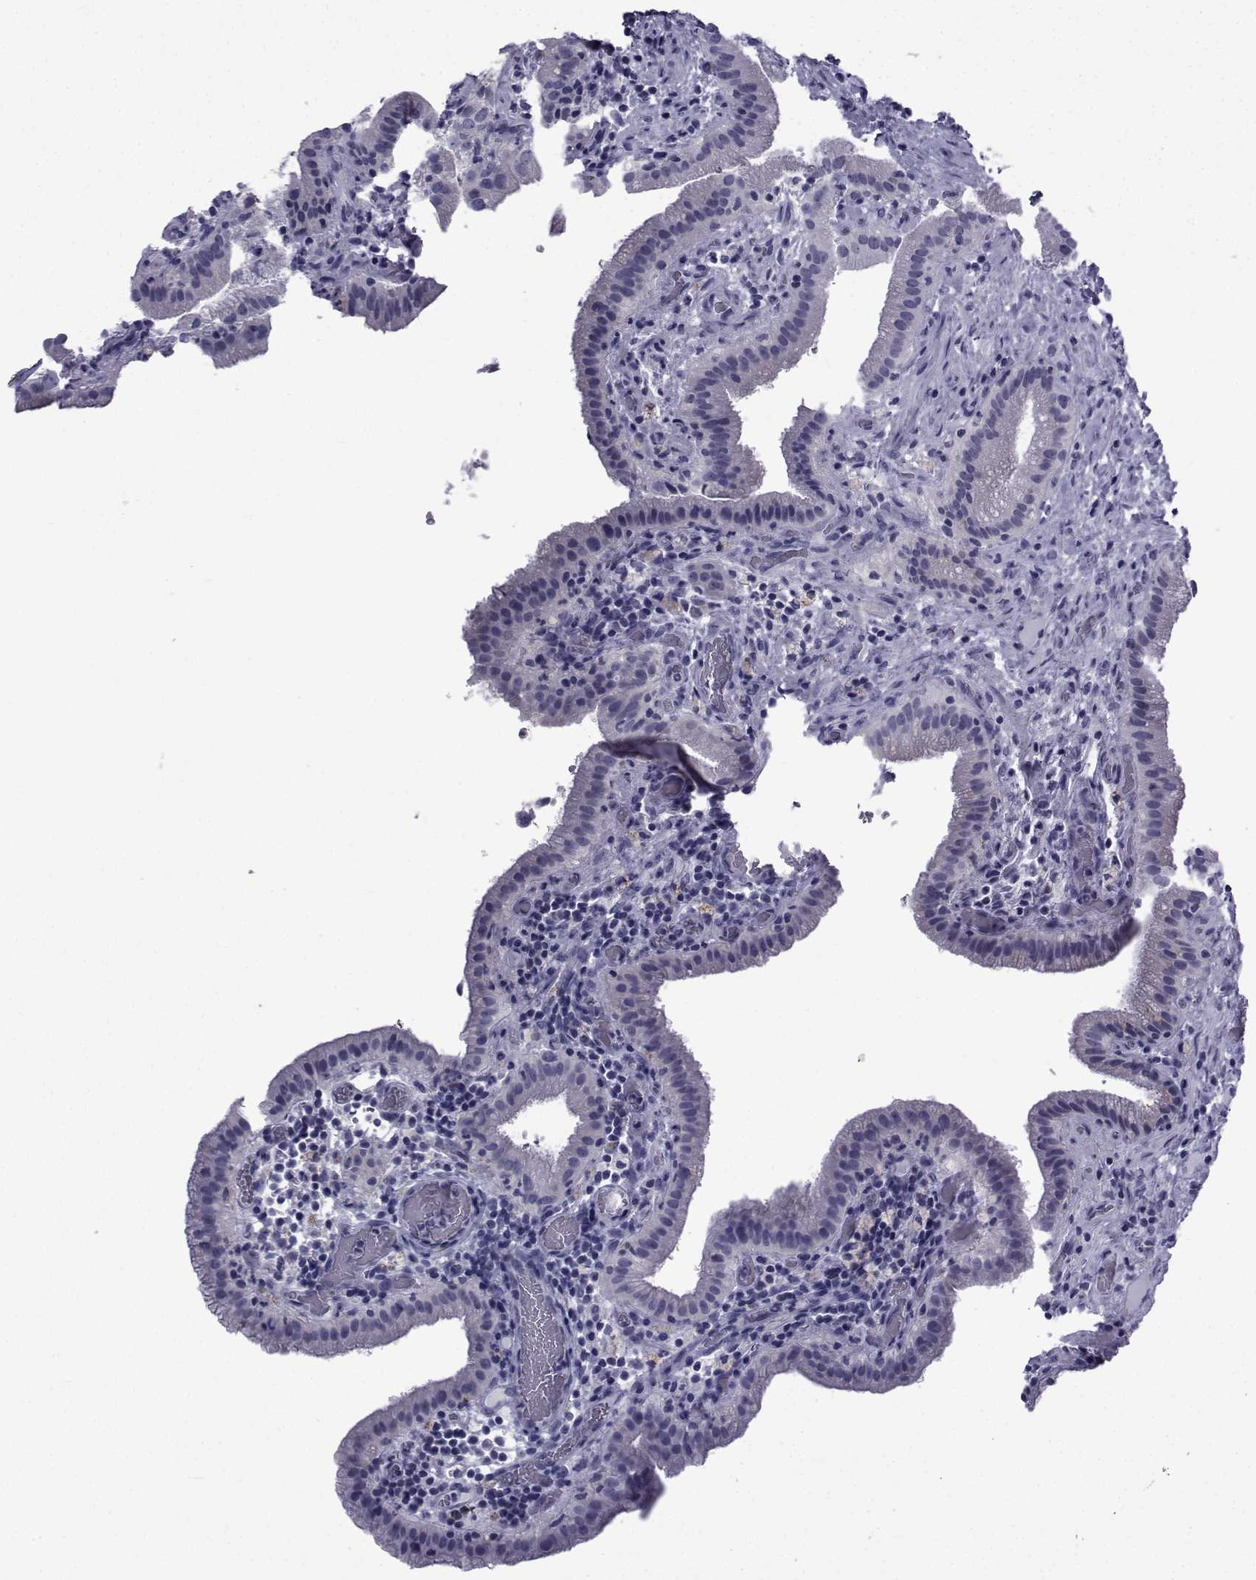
{"staining": {"intensity": "negative", "quantity": "none", "location": "none"}, "tissue": "gallbladder", "cell_type": "Glandular cells", "image_type": "normal", "snomed": [{"axis": "morphology", "description": "Normal tissue, NOS"}, {"axis": "topography", "description": "Gallbladder"}], "caption": "DAB immunohistochemical staining of benign gallbladder shows no significant staining in glandular cells. Brightfield microscopy of immunohistochemistry (IHC) stained with DAB (brown) and hematoxylin (blue), captured at high magnification.", "gene": "PDE6G", "patient": {"sex": "male", "age": 62}}